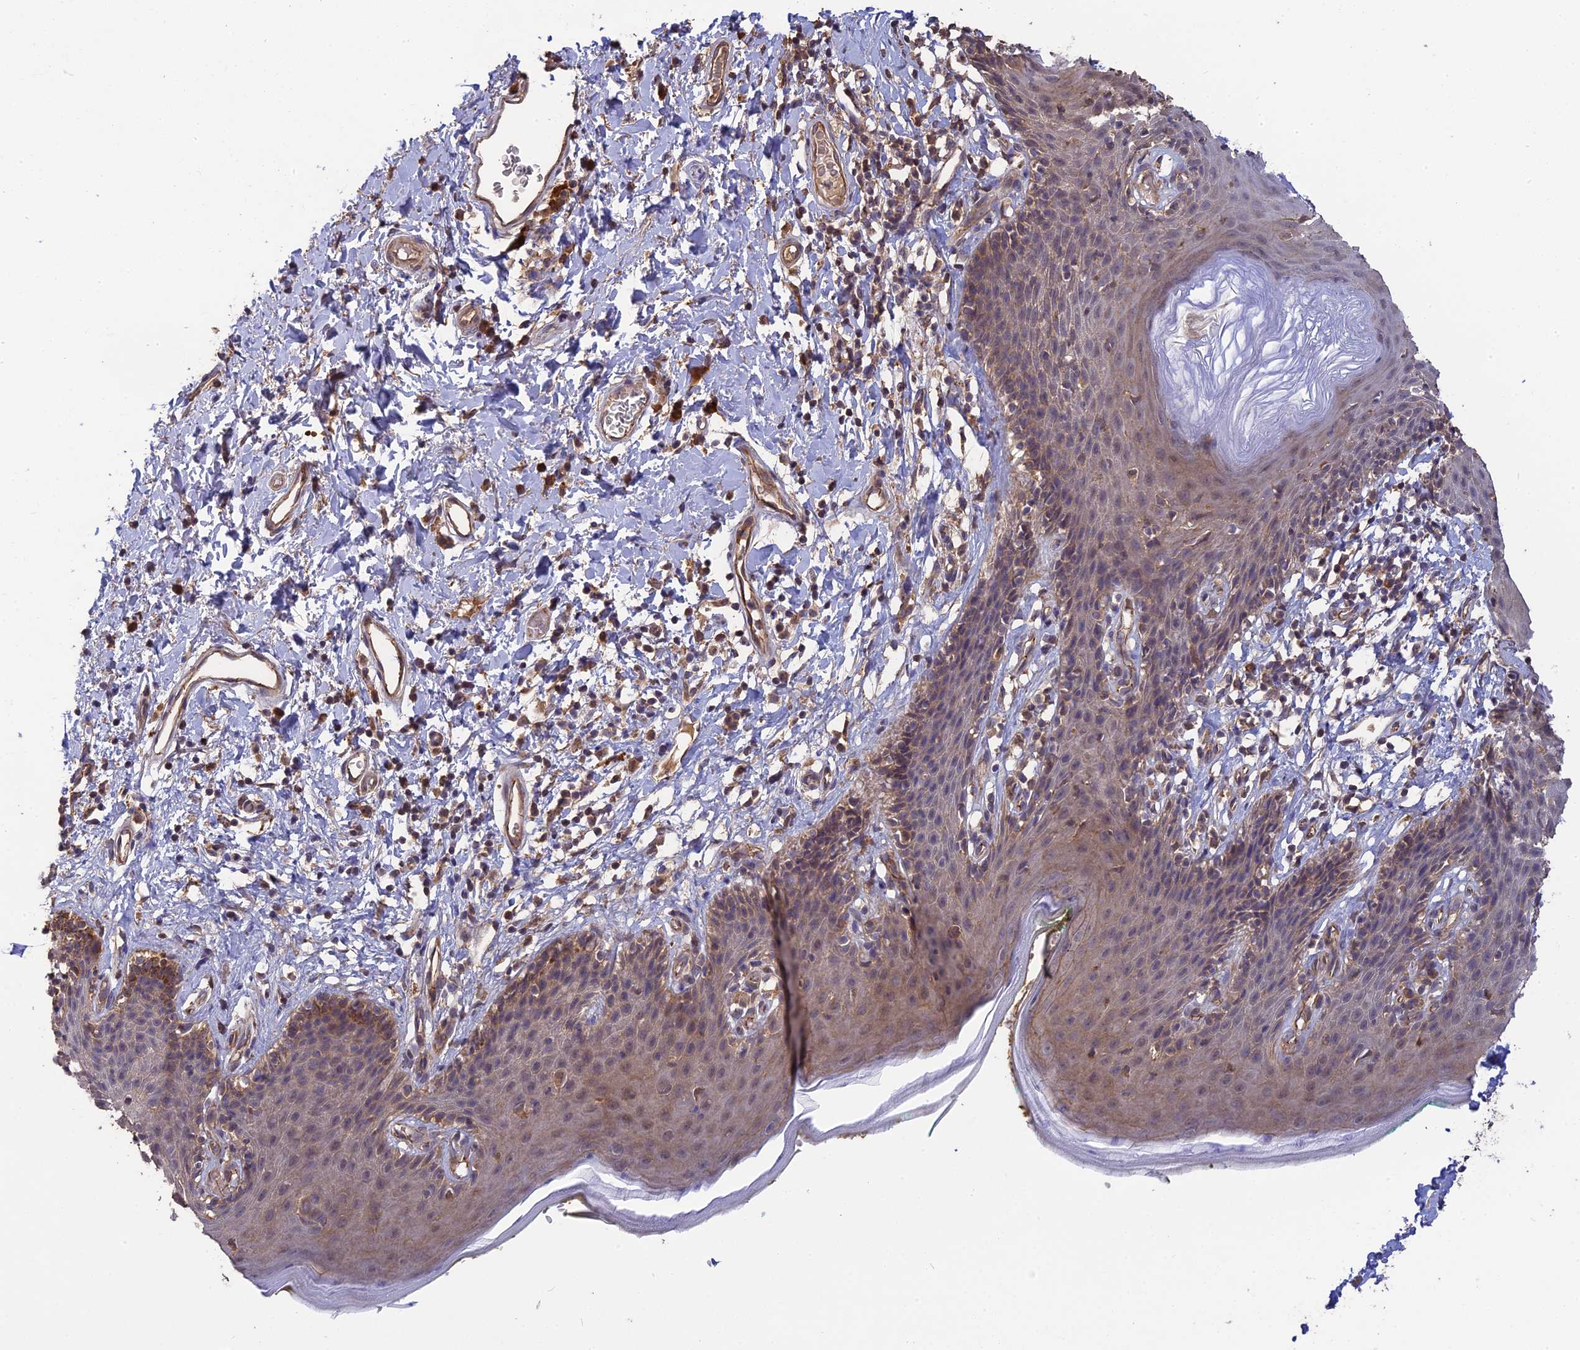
{"staining": {"intensity": "moderate", "quantity": "<25%", "location": "cytoplasmic/membranous"}, "tissue": "skin", "cell_type": "Epidermal cells", "image_type": "normal", "snomed": [{"axis": "morphology", "description": "Normal tissue, NOS"}, {"axis": "topography", "description": "Vulva"}], "caption": "Immunohistochemistry of benign skin shows low levels of moderate cytoplasmic/membranous staining in about <25% of epidermal cells. The staining was performed using DAB (3,3'-diaminobenzidine) to visualize the protein expression in brown, while the nuclei were stained in blue with hematoxylin (Magnification: 20x).", "gene": "ARHGAP40", "patient": {"sex": "female", "age": 66}}